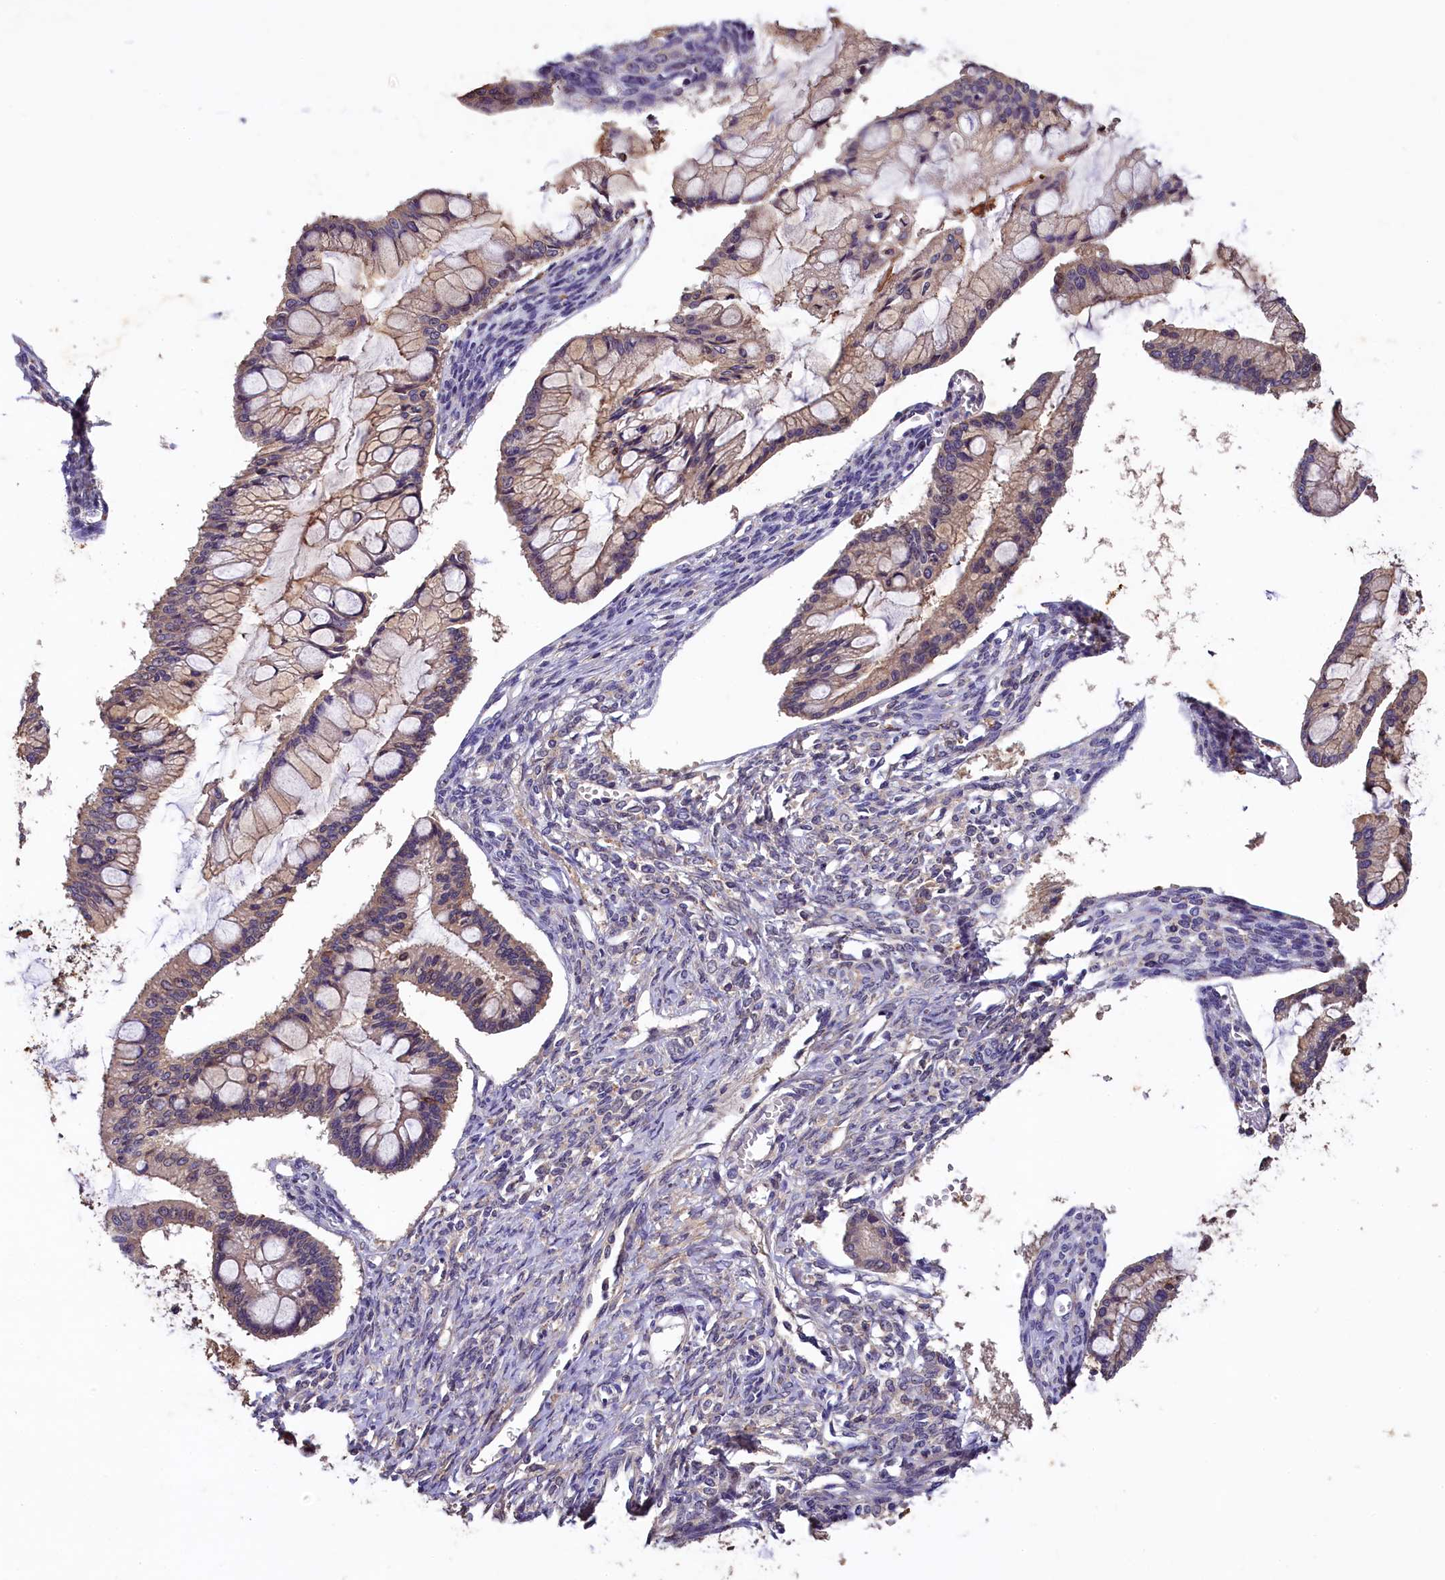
{"staining": {"intensity": "moderate", "quantity": ">75%", "location": "cytoplasmic/membranous"}, "tissue": "ovarian cancer", "cell_type": "Tumor cells", "image_type": "cancer", "snomed": [{"axis": "morphology", "description": "Cystadenocarcinoma, mucinous, NOS"}, {"axis": "topography", "description": "Ovary"}], "caption": "Immunohistochemistry (IHC) staining of ovarian cancer, which displays medium levels of moderate cytoplasmic/membranous staining in about >75% of tumor cells indicating moderate cytoplasmic/membranous protein expression. The staining was performed using DAB (brown) for protein detection and nuclei were counterstained in hematoxylin (blue).", "gene": "PLXNB1", "patient": {"sex": "female", "age": 73}}